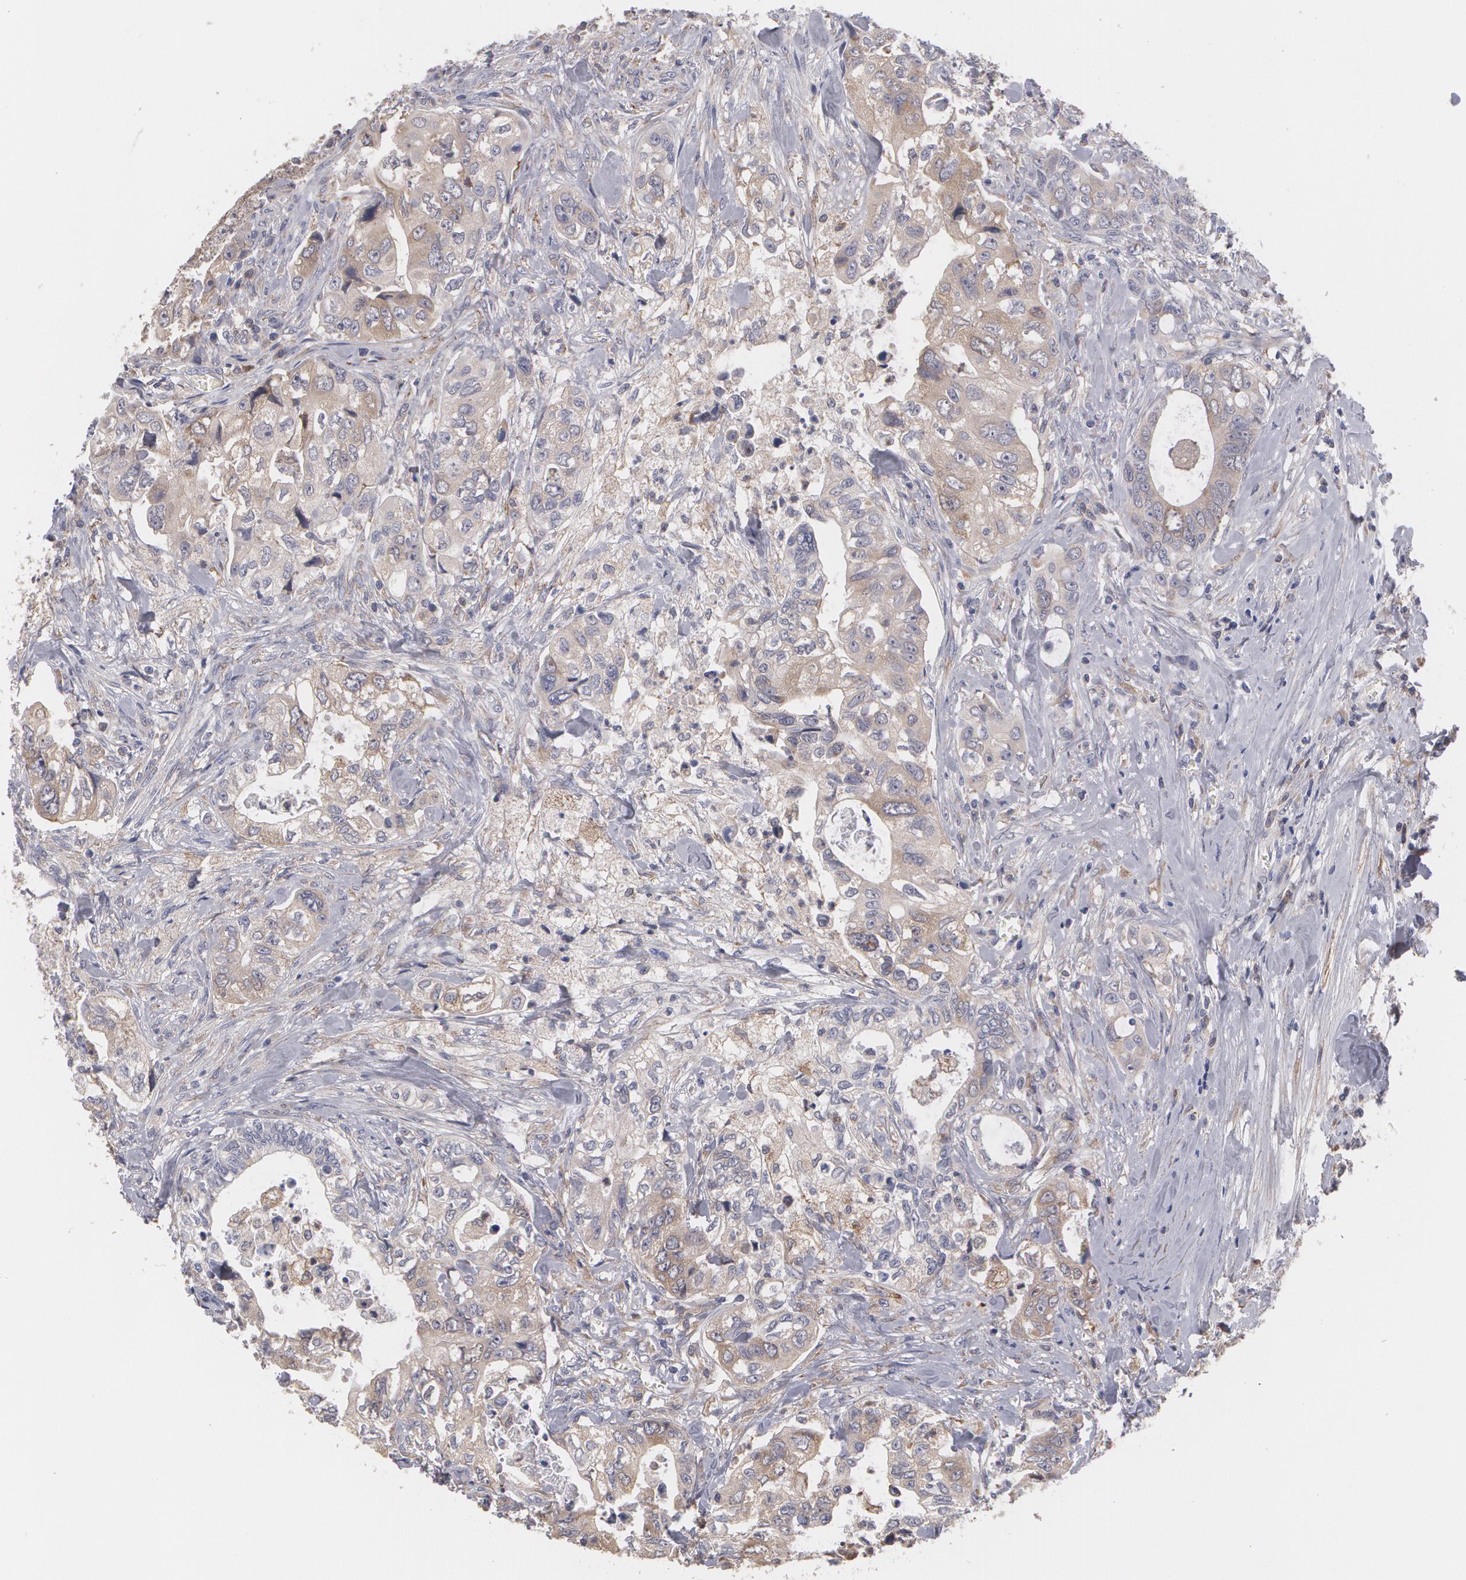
{"staining": {"intensity": "moderate", "quantity": ">75%", "location": "cytoplasmic/membranous"}, "tissue": "colorectal cancer", "cell_type": "Tumor cells", "image_type": "cancer", "snomed": [{"axis": "morphology", "description": "Adenocarcinoma, NOS"}, {"axis": "topography", "description": "Rectum"}], "caption": "A brown stain labels moderate cytoplasmic/membranous staining of a protein in colorectal cancer tumor cells.", "gene": "MTHFD1", "patient": {"sex": "female", "age": 57}}